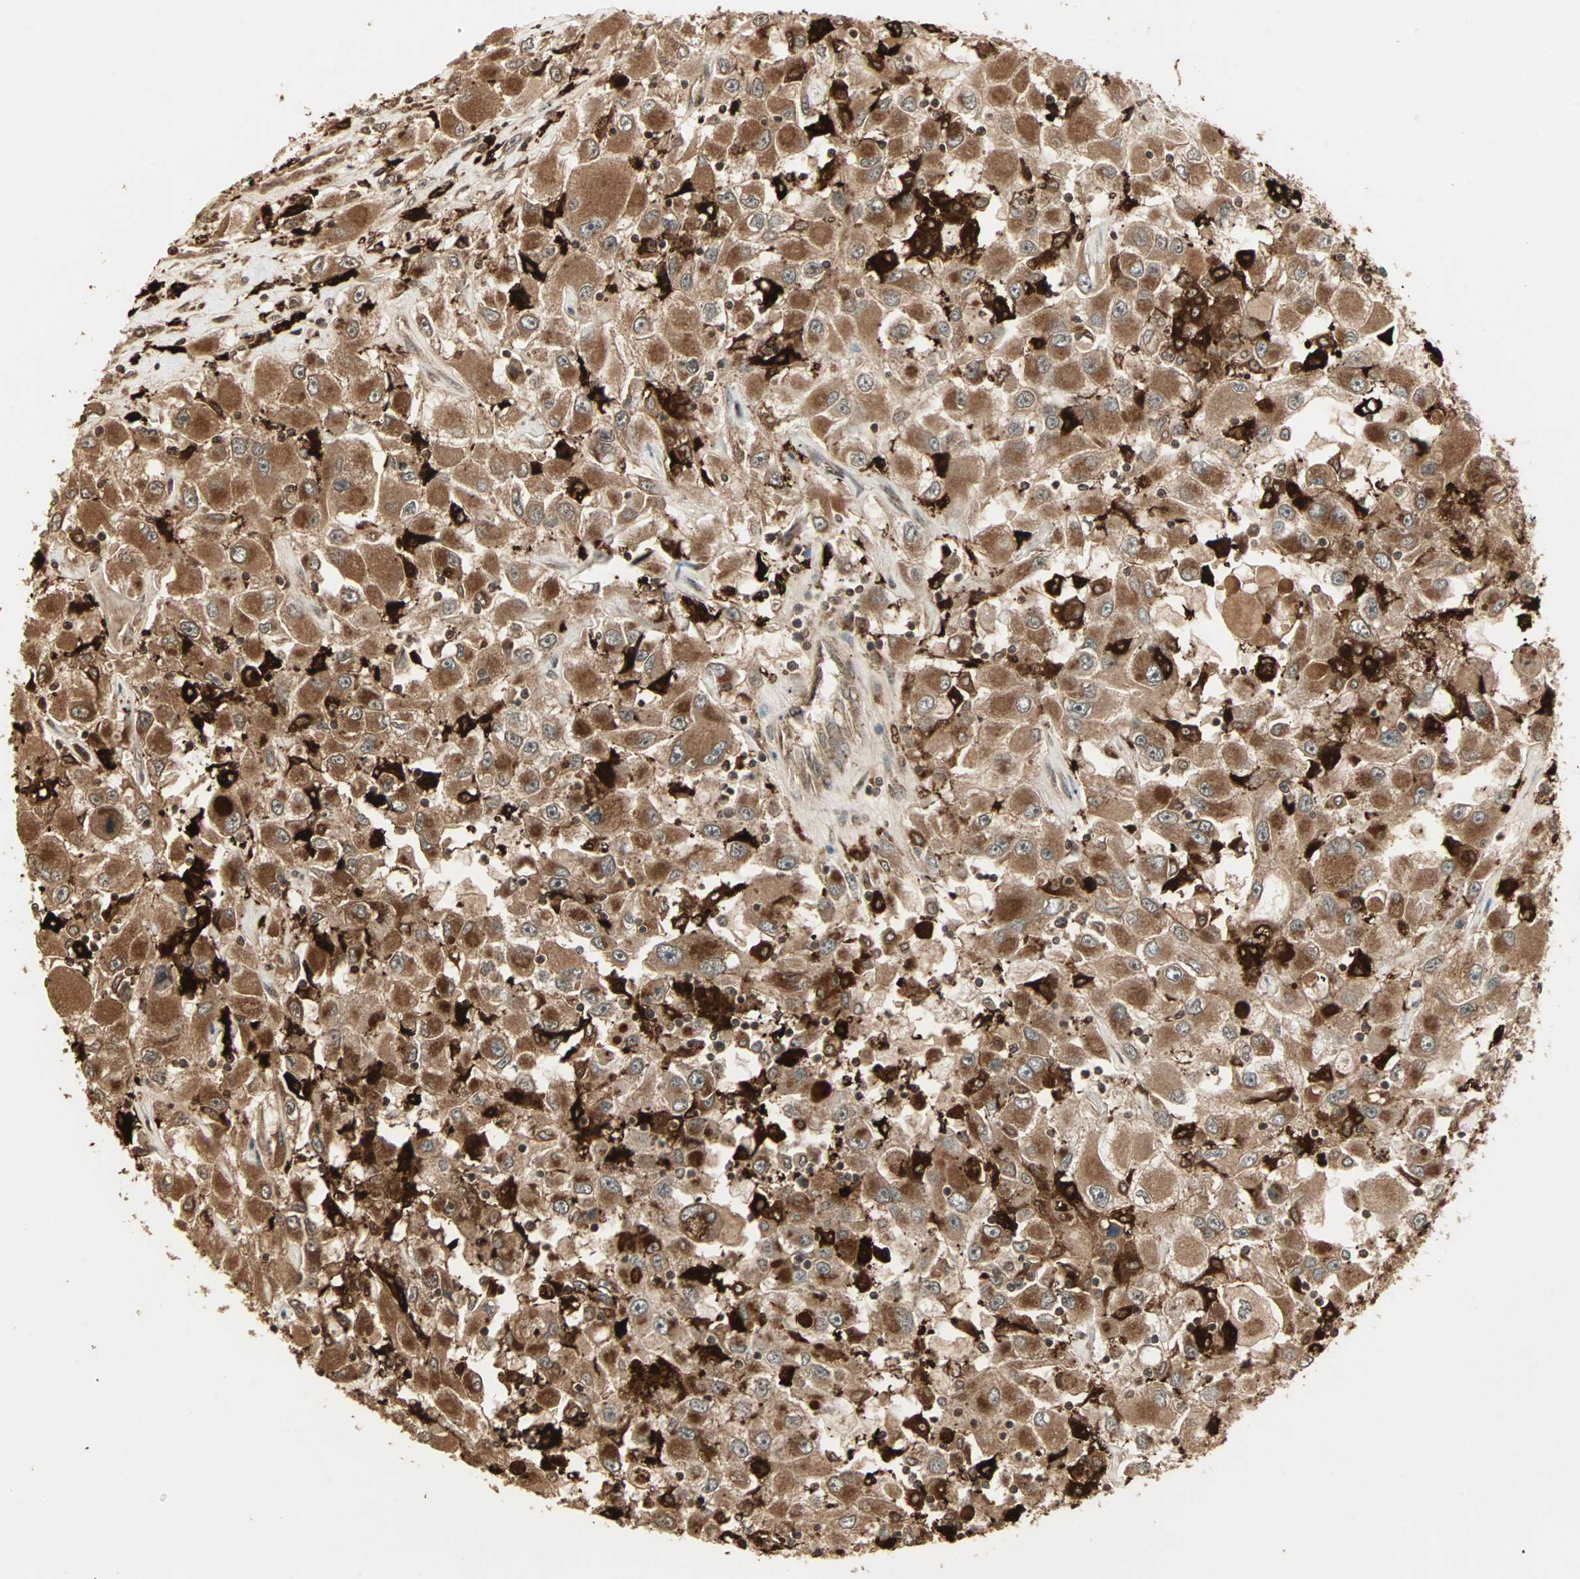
{"staining": {"intensity": "moderate", "quantity": ">75%", "location": "cytoplasmic/membranous"}, "tissue": "renal cancer", "cell_type": "Tumor cells", "image_type": "cancer", "snomed": [{"axis": "morphology", "description": "Adenocarcinoma, NOS"}, {"axis": "topography", "description": "Kidney"}], "caption": "About >75% of tumor cells in human renal cancer (adenocarcinoma) display moderate cytoplasmic/membranous protein expression as visualized by brown immunohistochemical staining.", "gene": "RFFL", "patient": {"sex": "female", "age": 52}}